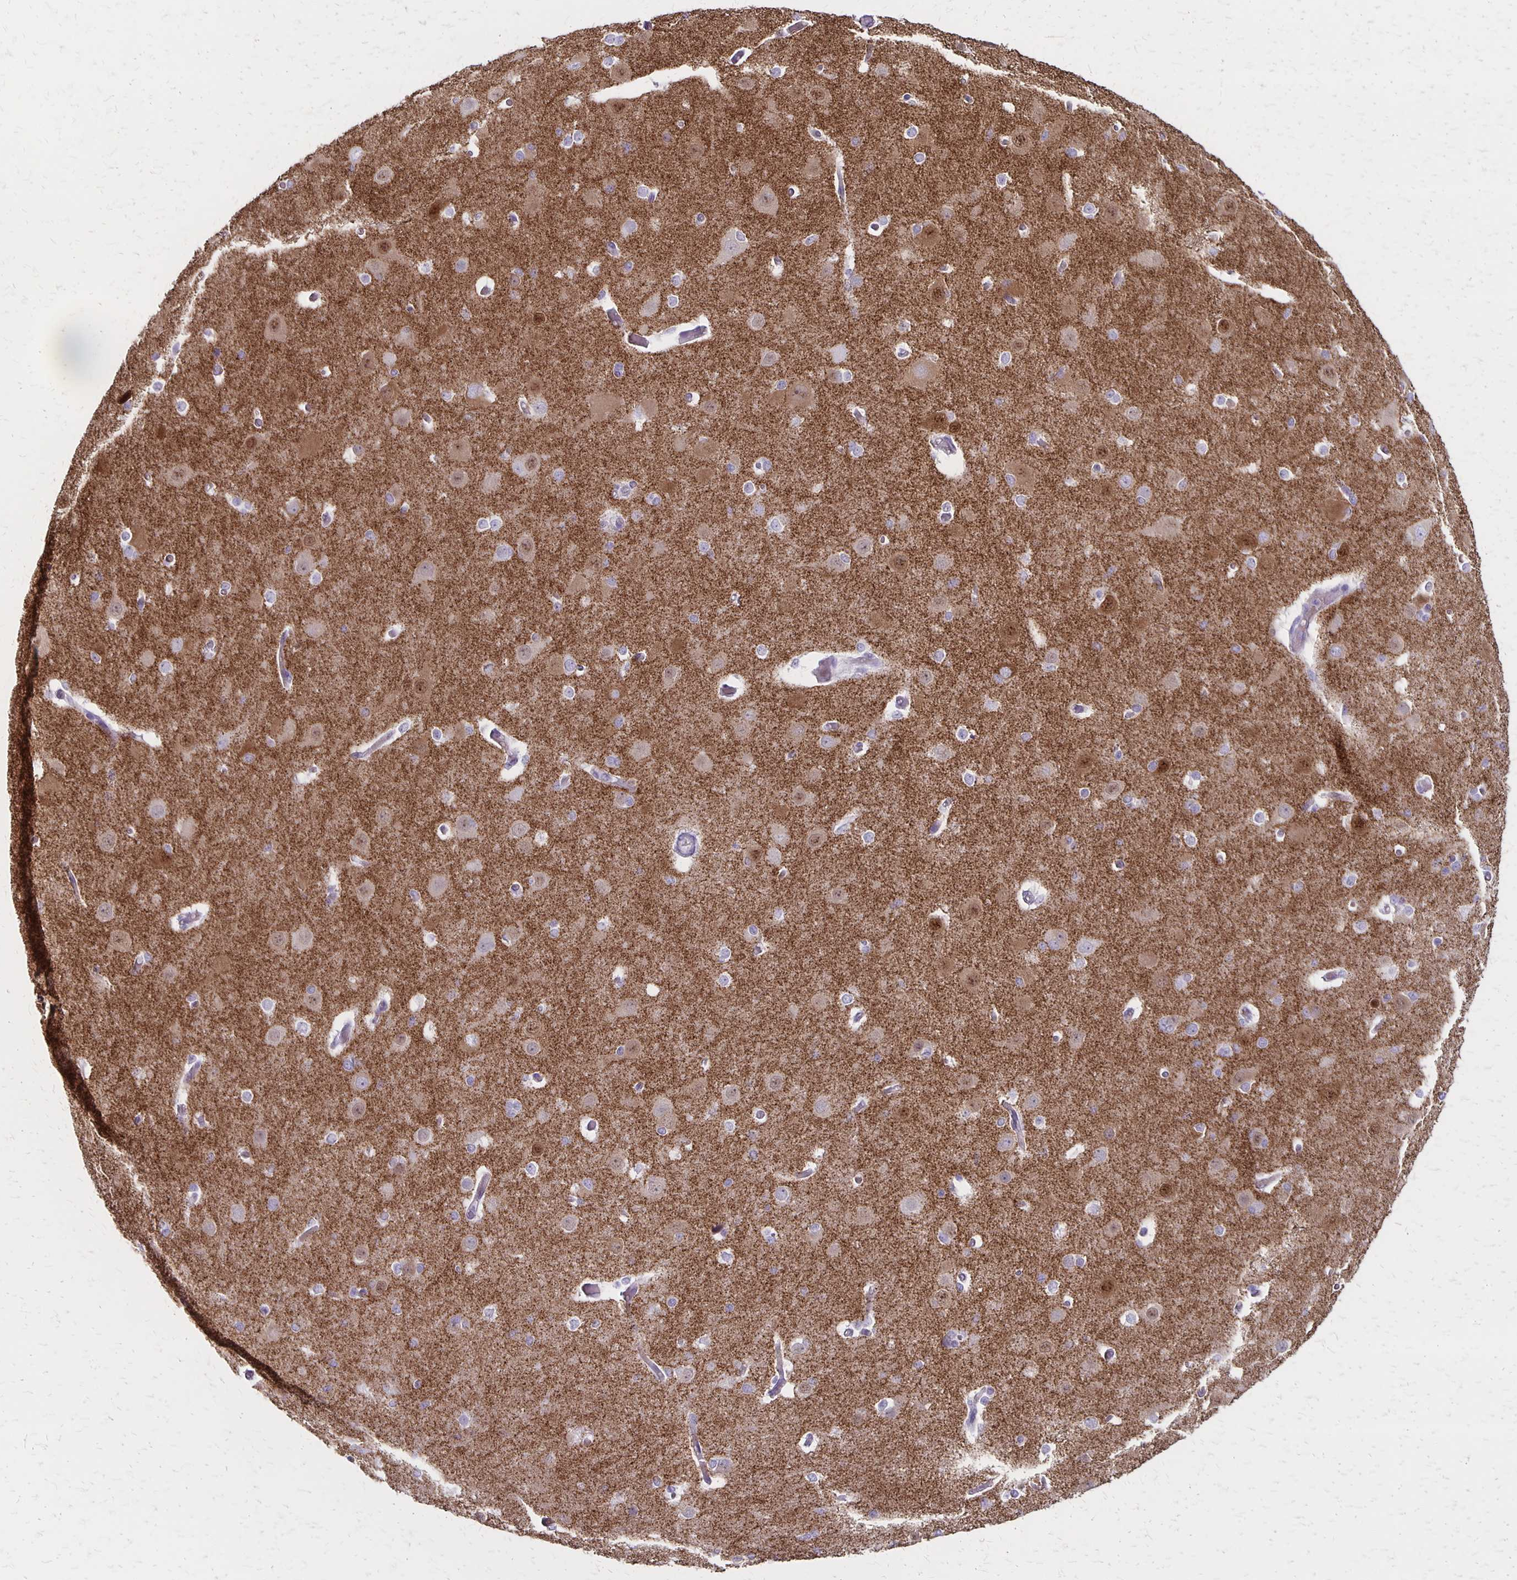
{"staining": {"intensity": "weak", "quantity": "25%-75%", "location": "cytoplasmic/membranous"}, "tissue": "cerebral cortex", "cell_type": "Endothelial cells", "image_type": "normal", "snomed": [{"axis": "morphology", "description": "Normal tissue, NOS"}, {"axis": "morphology", "description": "Inflammation, NOS"}, {"axis": "topography", "description": "Cerebral cortex"}], "caption": "Normal cerebral cortex exhibits weak cytoplasmic/membranous positivity in approximately 25%-75% of endothelial cells.", "gene": "HOMER1", "patient": {"sex": "male", "age": 6}}